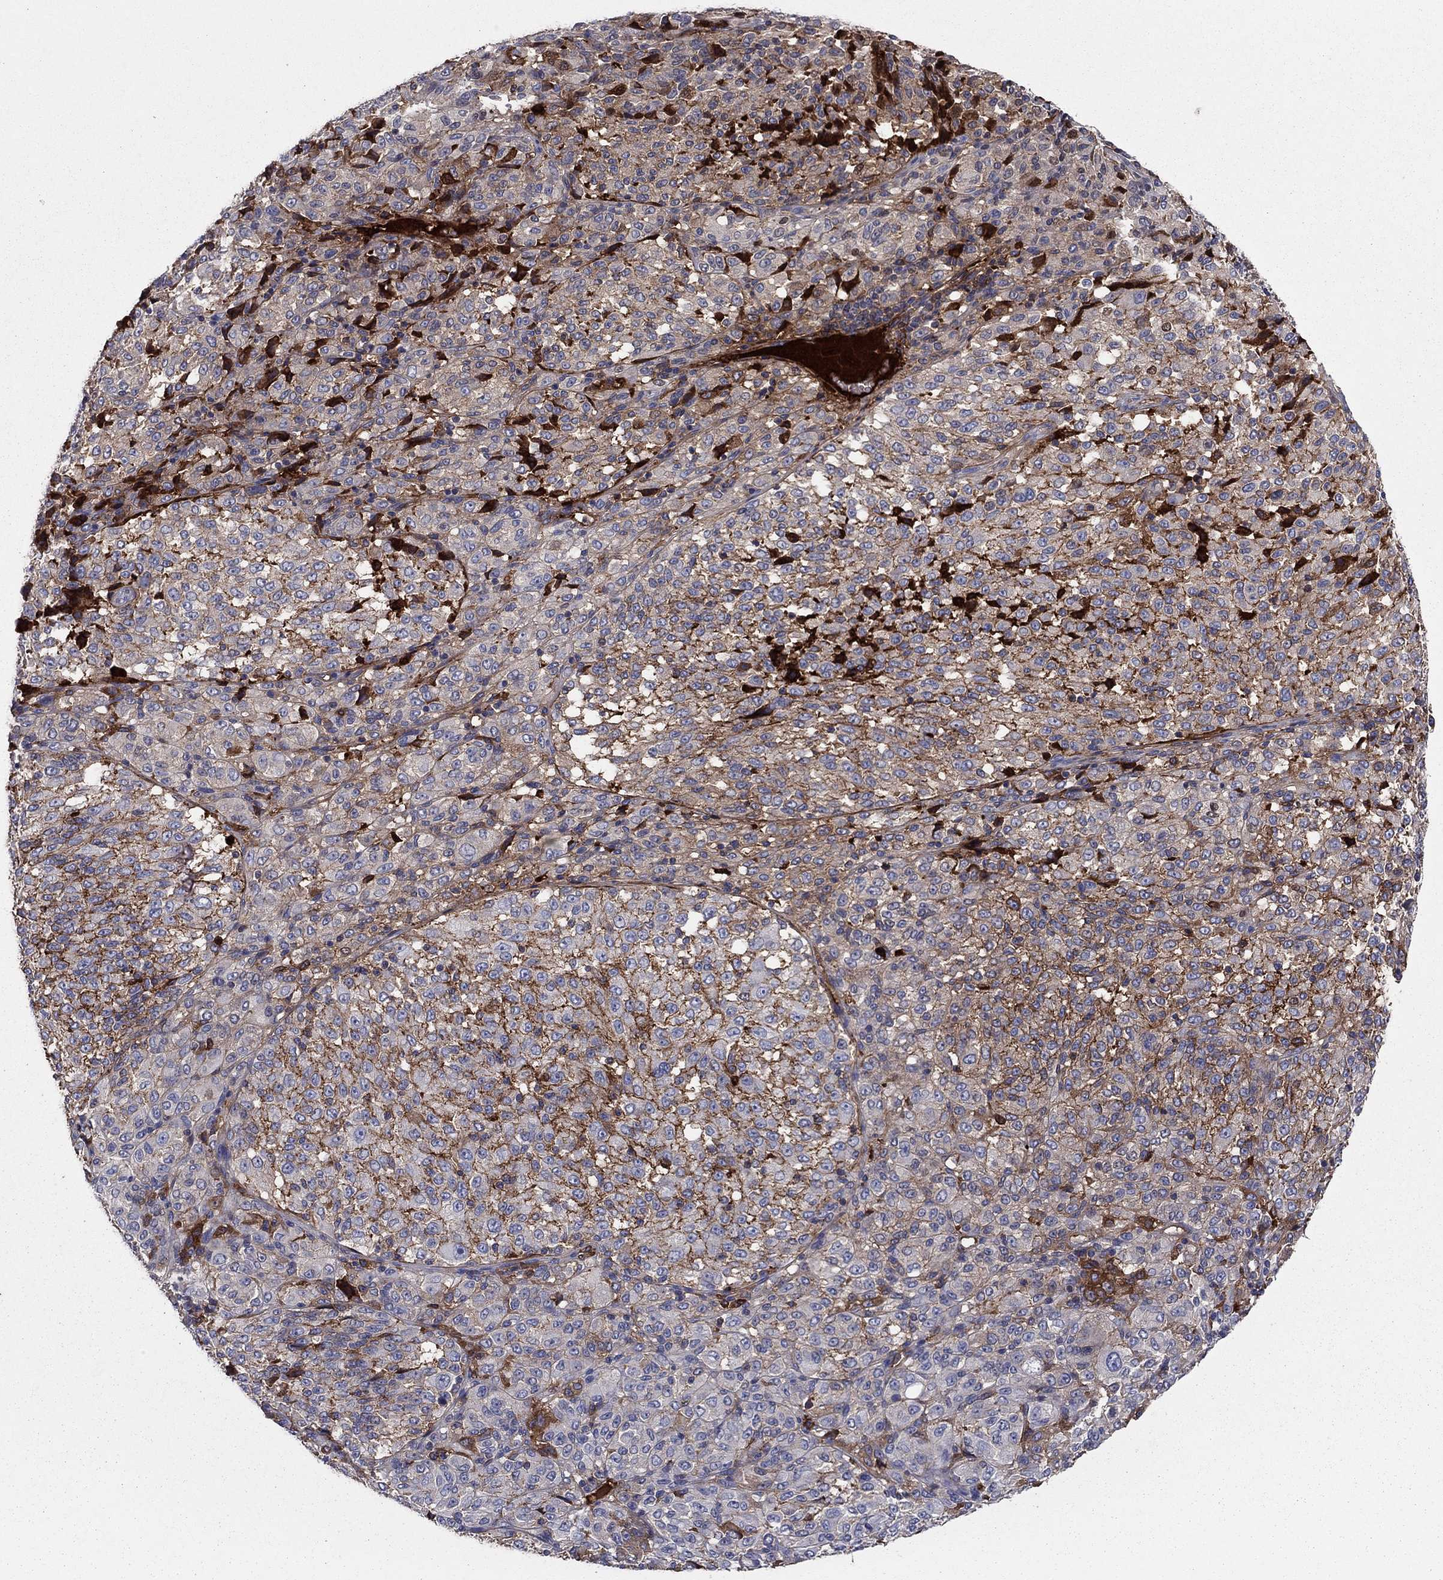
{"staining": {"intensity": "moderate", "quantity": "25%-75%", "location": "cytoplasmic/membranous"}, "tissue": "melanoma", "cell_type": "Tumor cells", "image_type": "cancer", "snomed": [{"axis": "morphology", "description": "Malignant melanoma, Metastatic site"}, {"axis": "topography", "description": "Brain"}], "caption": "High-power microscopy captured an immunohistochemistry image of melanoma, revealing moderate cytoplasmic/membranous staining in about 25%-75% of tumor cells.", "gene": "HPX", "patient": {"sex": "female", "age": 56}}